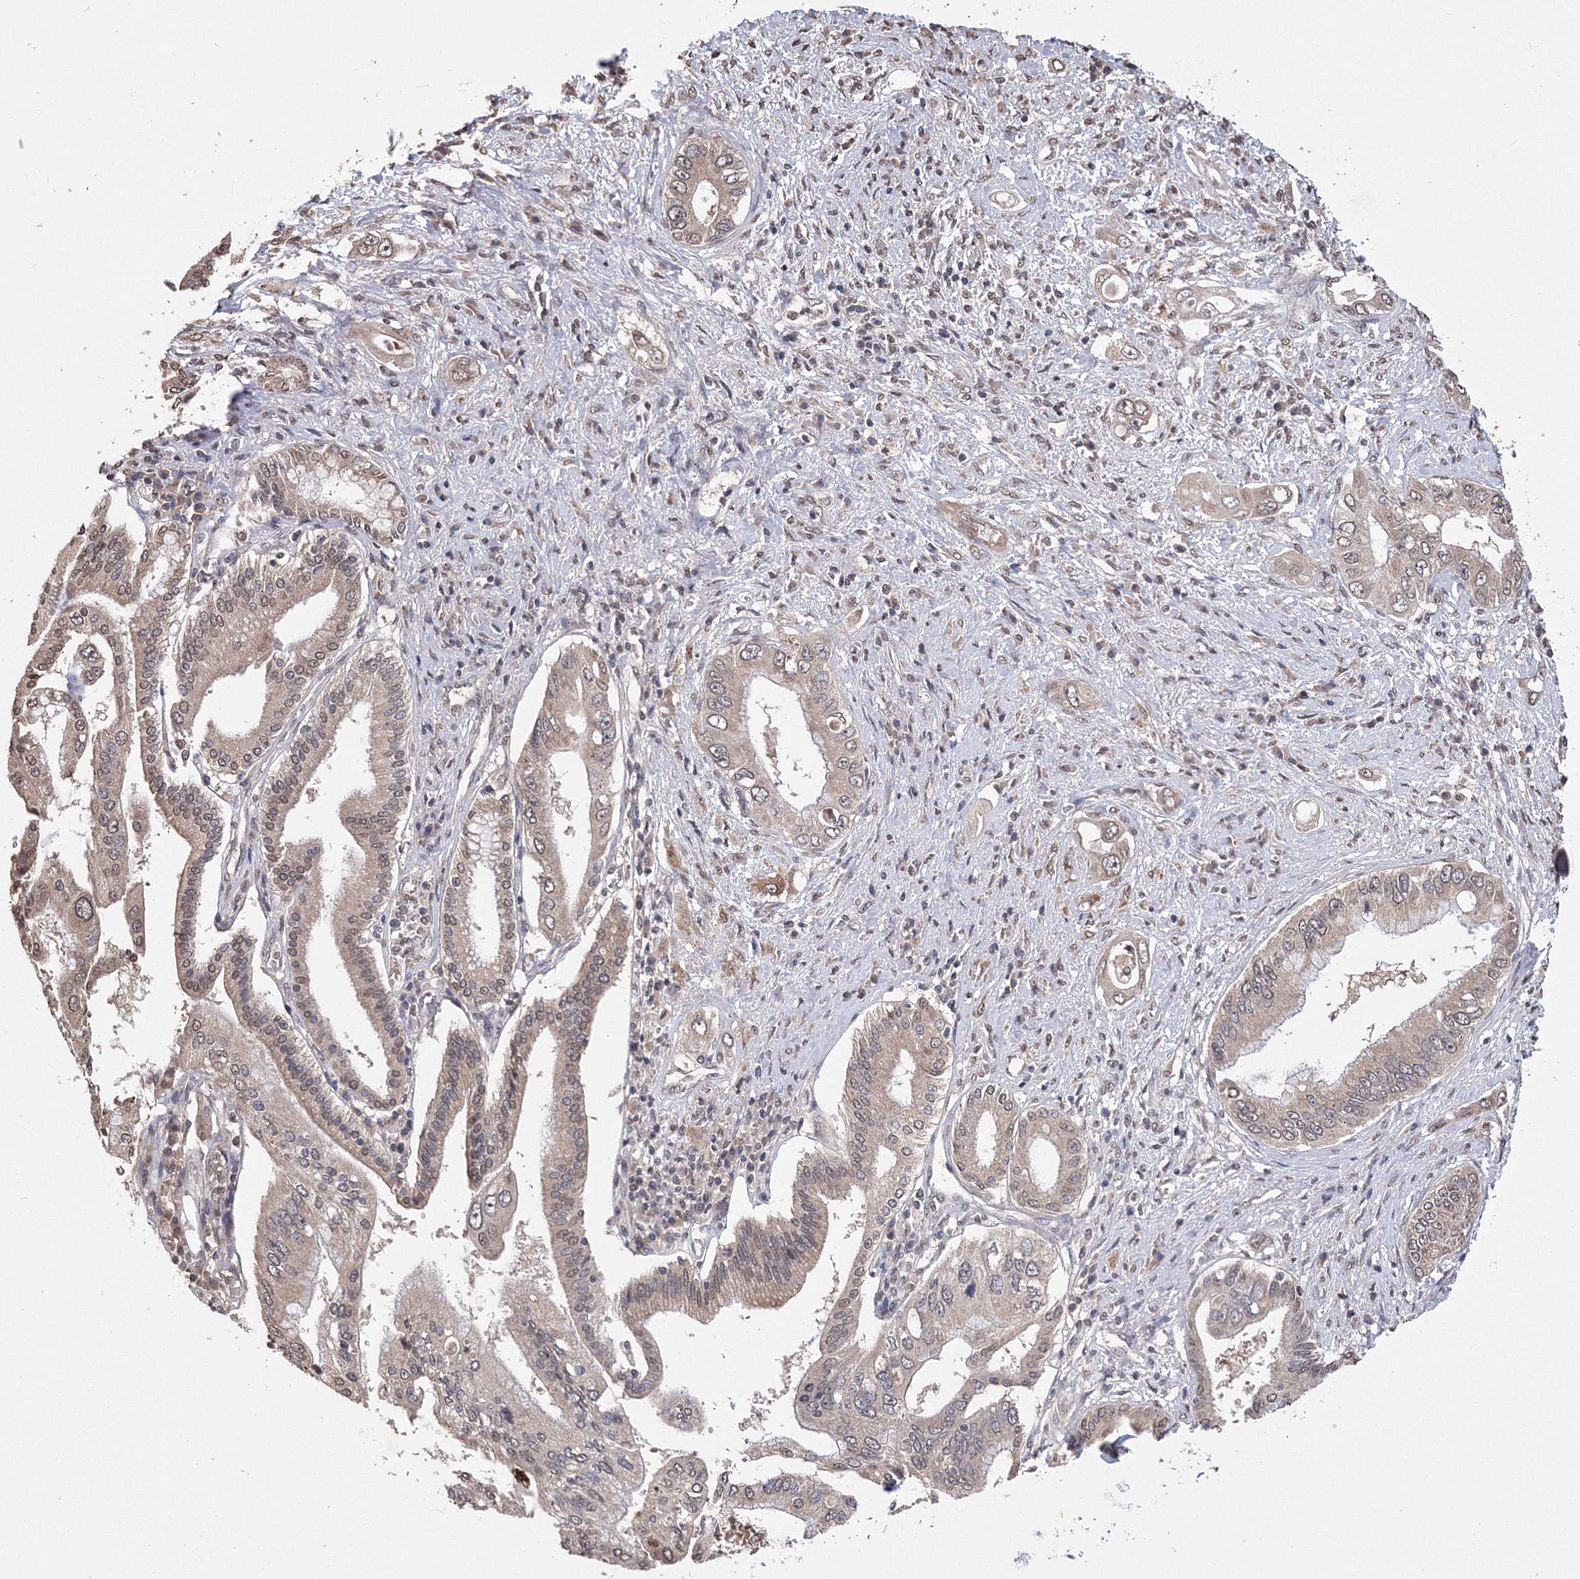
{"staining": {"intensity": "weak", "quantity": ">75%", "location": "cytoplasmic/membranous,nuclear"}, "tissue": "pancreatic cancer", "cell_type": "Tumor cells", "image_type": "cancer", "snomed": [{"axis": "morphology", "description": "Inflammation, NOS"}, {"axis": "morphology", "description": "Adenocarcinoma, NOS"}, {"axis": "topography", "description": "Pancreas"}], "caption": "About >75% of tumor cells in adenocarcinoma (pancreatic) display weak cytoplasmic/membranous and nuclear protein positivity as visualized by brown immunohistochemical staining.", "gene": "GPN1", "patient": {"sex": "female", "age": 56}}